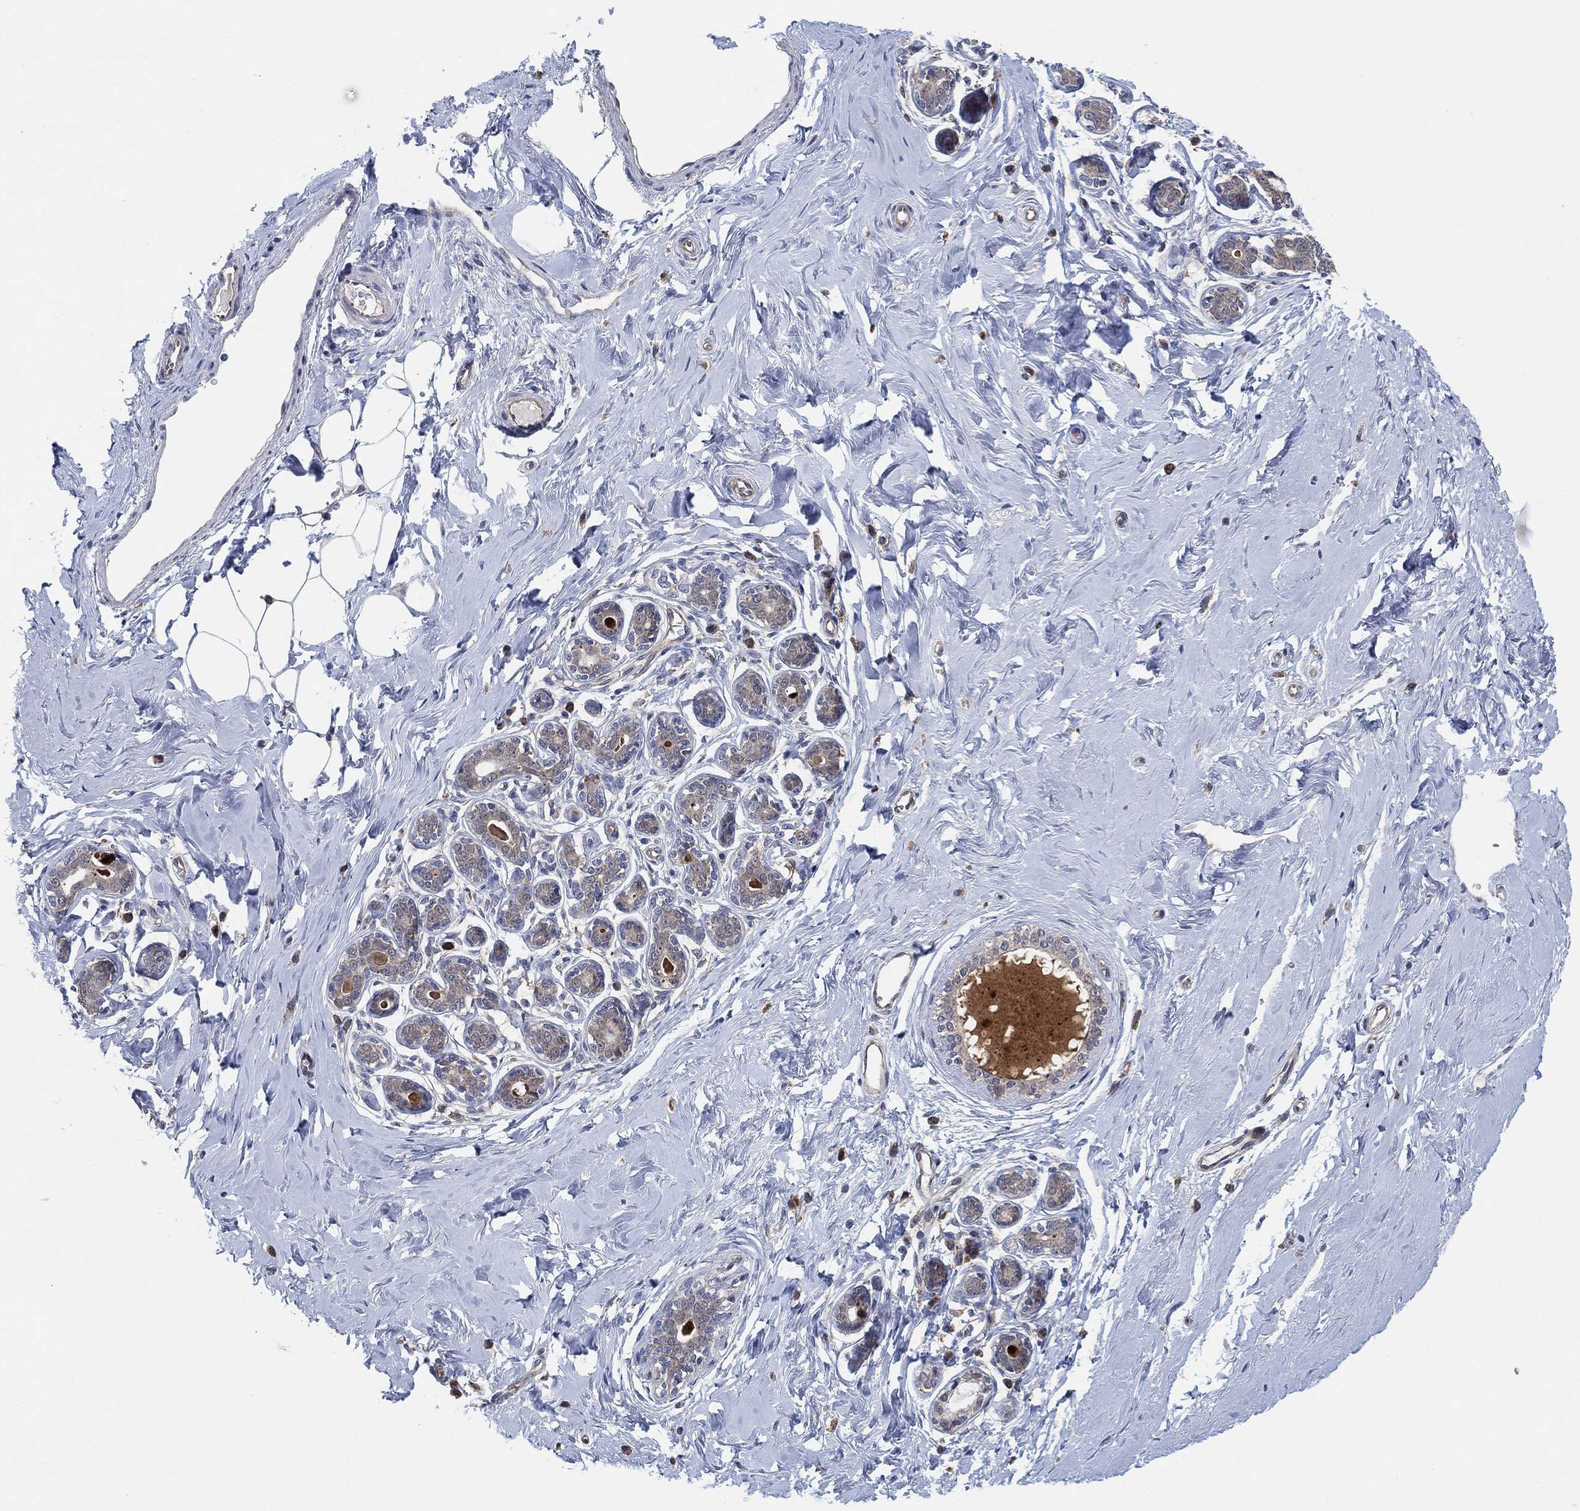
{"staining": {"intensity": "negative", "quantity": "none", "location": "none"}, "tissue": "breast", "cell_type": "Adipocytes", "image_type": "normal", "snomed": [{"axis": "morphology", "description": "Normal tissue, NOS"}, {"axis": "topography", "description": "Skin"}, {"axis": "topography", "description": "Breast"}], "caption": "Immunohistochemistry of normal breast displays no positivity in adipocytes. (DAB (3,3'-diaminobenzidine) immunohistochemistry (IHC) with hematoxylin counter stain).", "gene": "FES", "patient": {"sex": "female", "age": 43}}